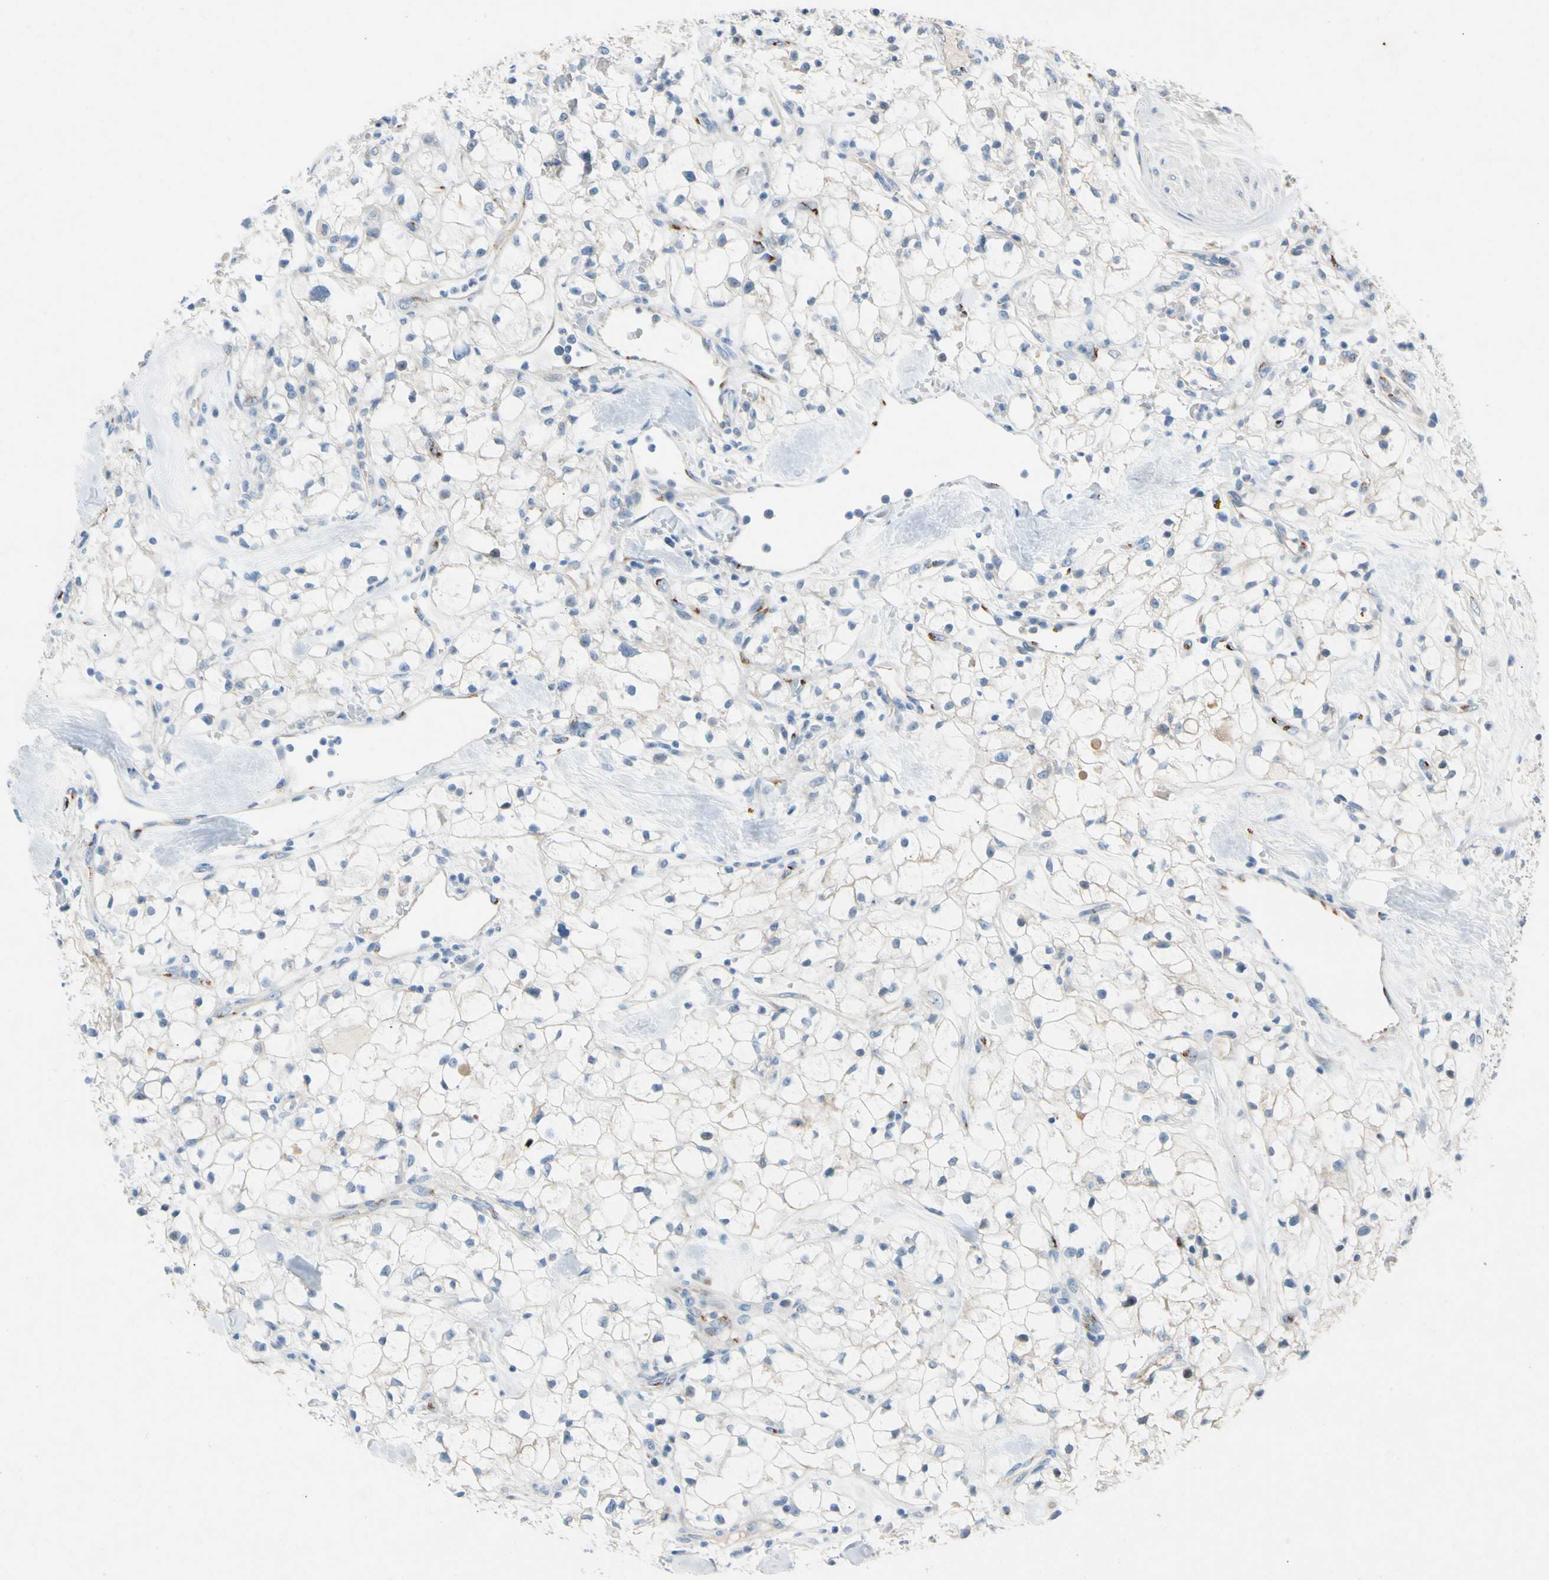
{"staining": {"intensity": "negative", "quantity": "none", "location": "none"}, "tissue": "renal cancer", "cell_type": "Tumor cells", "image_type": "cancer", "snomed": [{"axis": "morphology", "description": "Adenocarcinoma, NOS"}, {"axis": "topography", "description": "Kidney"}], "caption": "Tumor cells are negative for protein expression in human renal adenocarcinoma.", "gene": "GASK1B", "patient": {"sex": "female", "age": 60}}